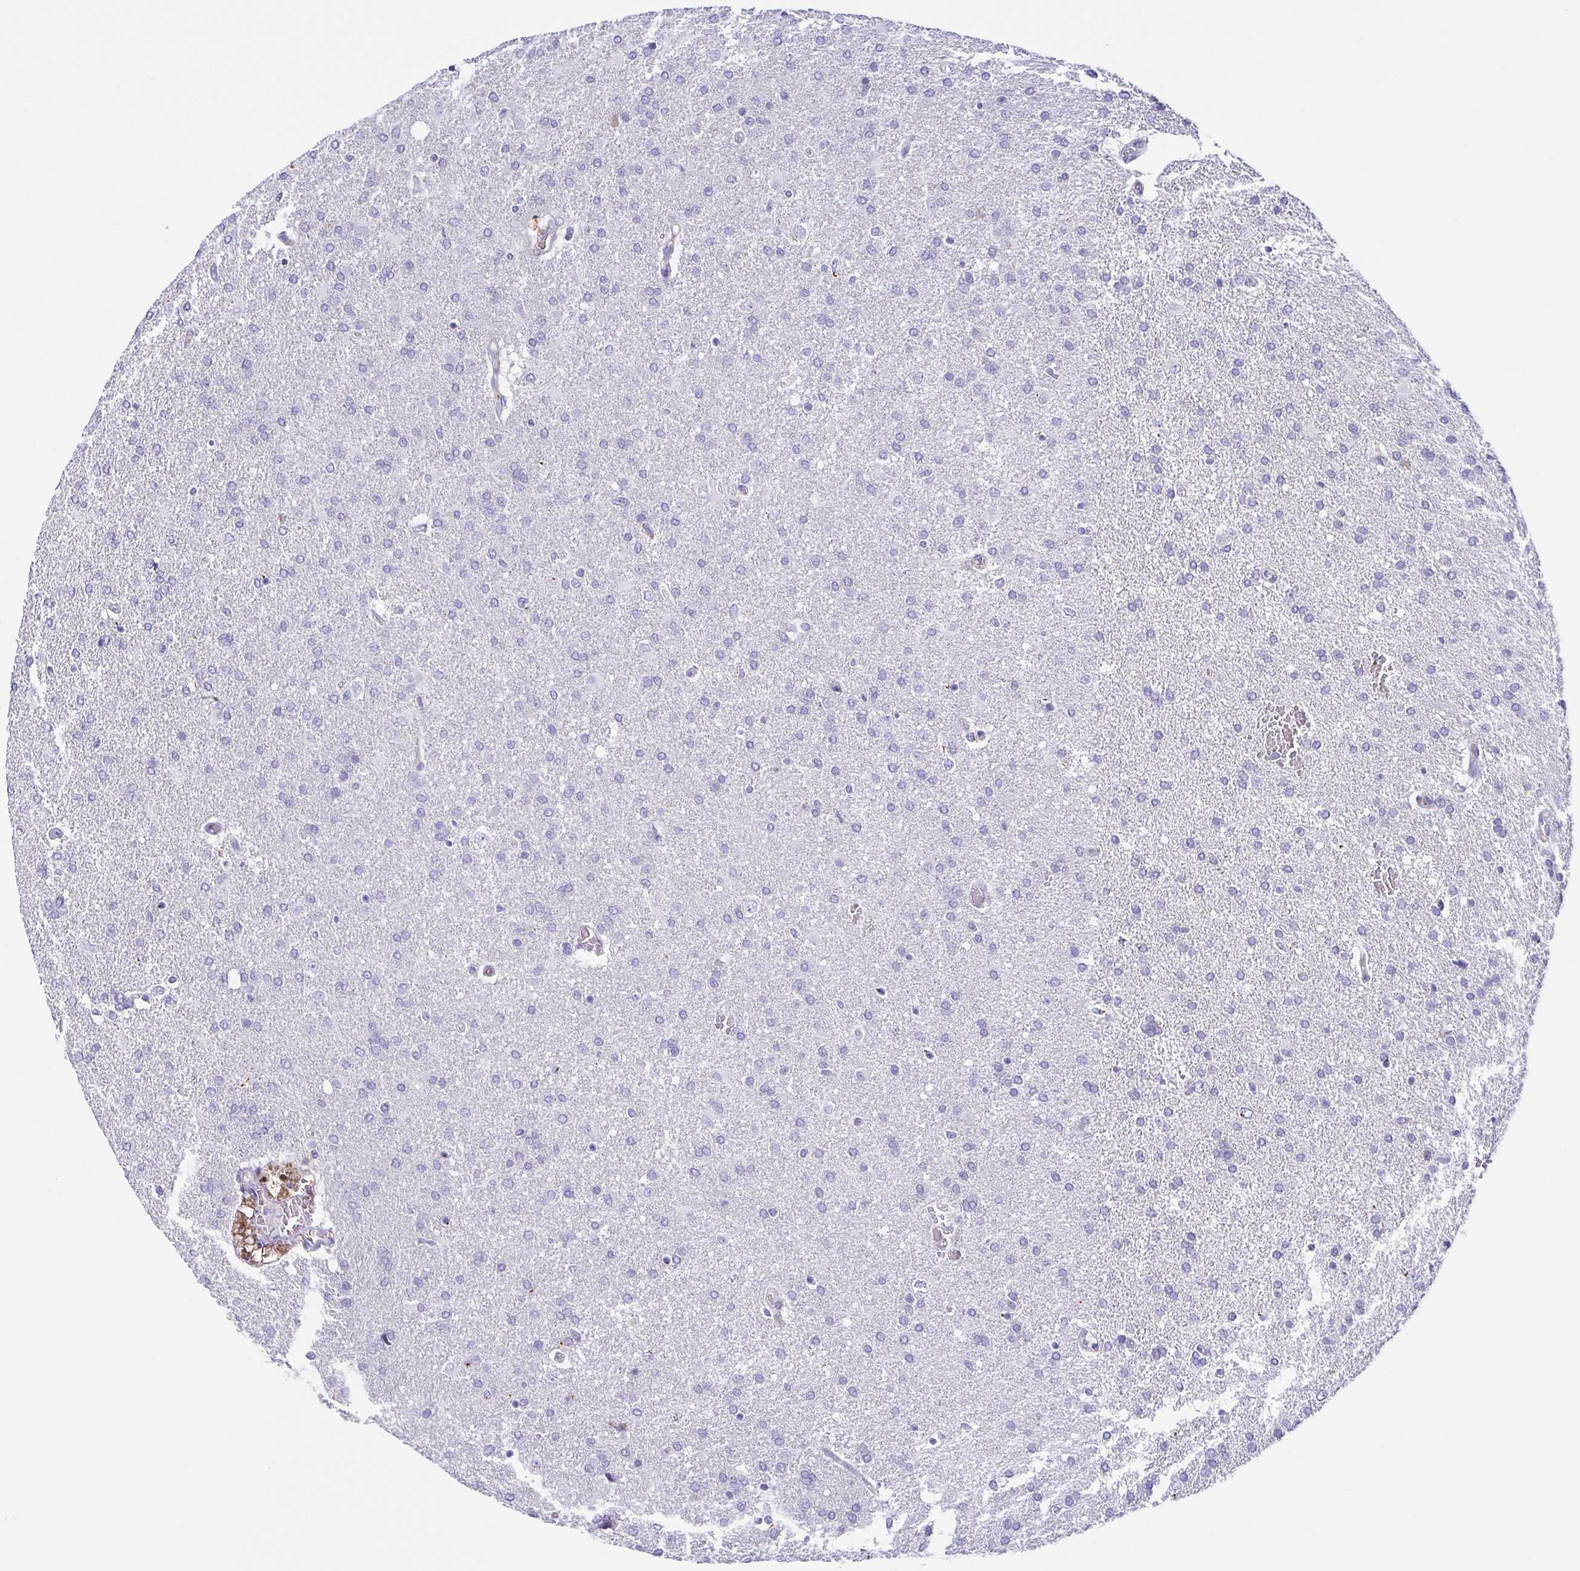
{"staining": {"intensity": "negative", "quantity": "none", "location": "none"}, "tissue": "glioma", "cell_type": "Tumor cells", "image_type": "cancer", "snomed": [{"axis": "morphology", "description": "Glioma, malignant, High grade"}, {"axis": "topography", "description": "Brain"}], "caption": "This is an immunohistochemistry (IHC) image of glioma. There is no positivity in tumor cells.", "gene": "LDLRAD1", "patient": {"sex": "male", "age": 68}}